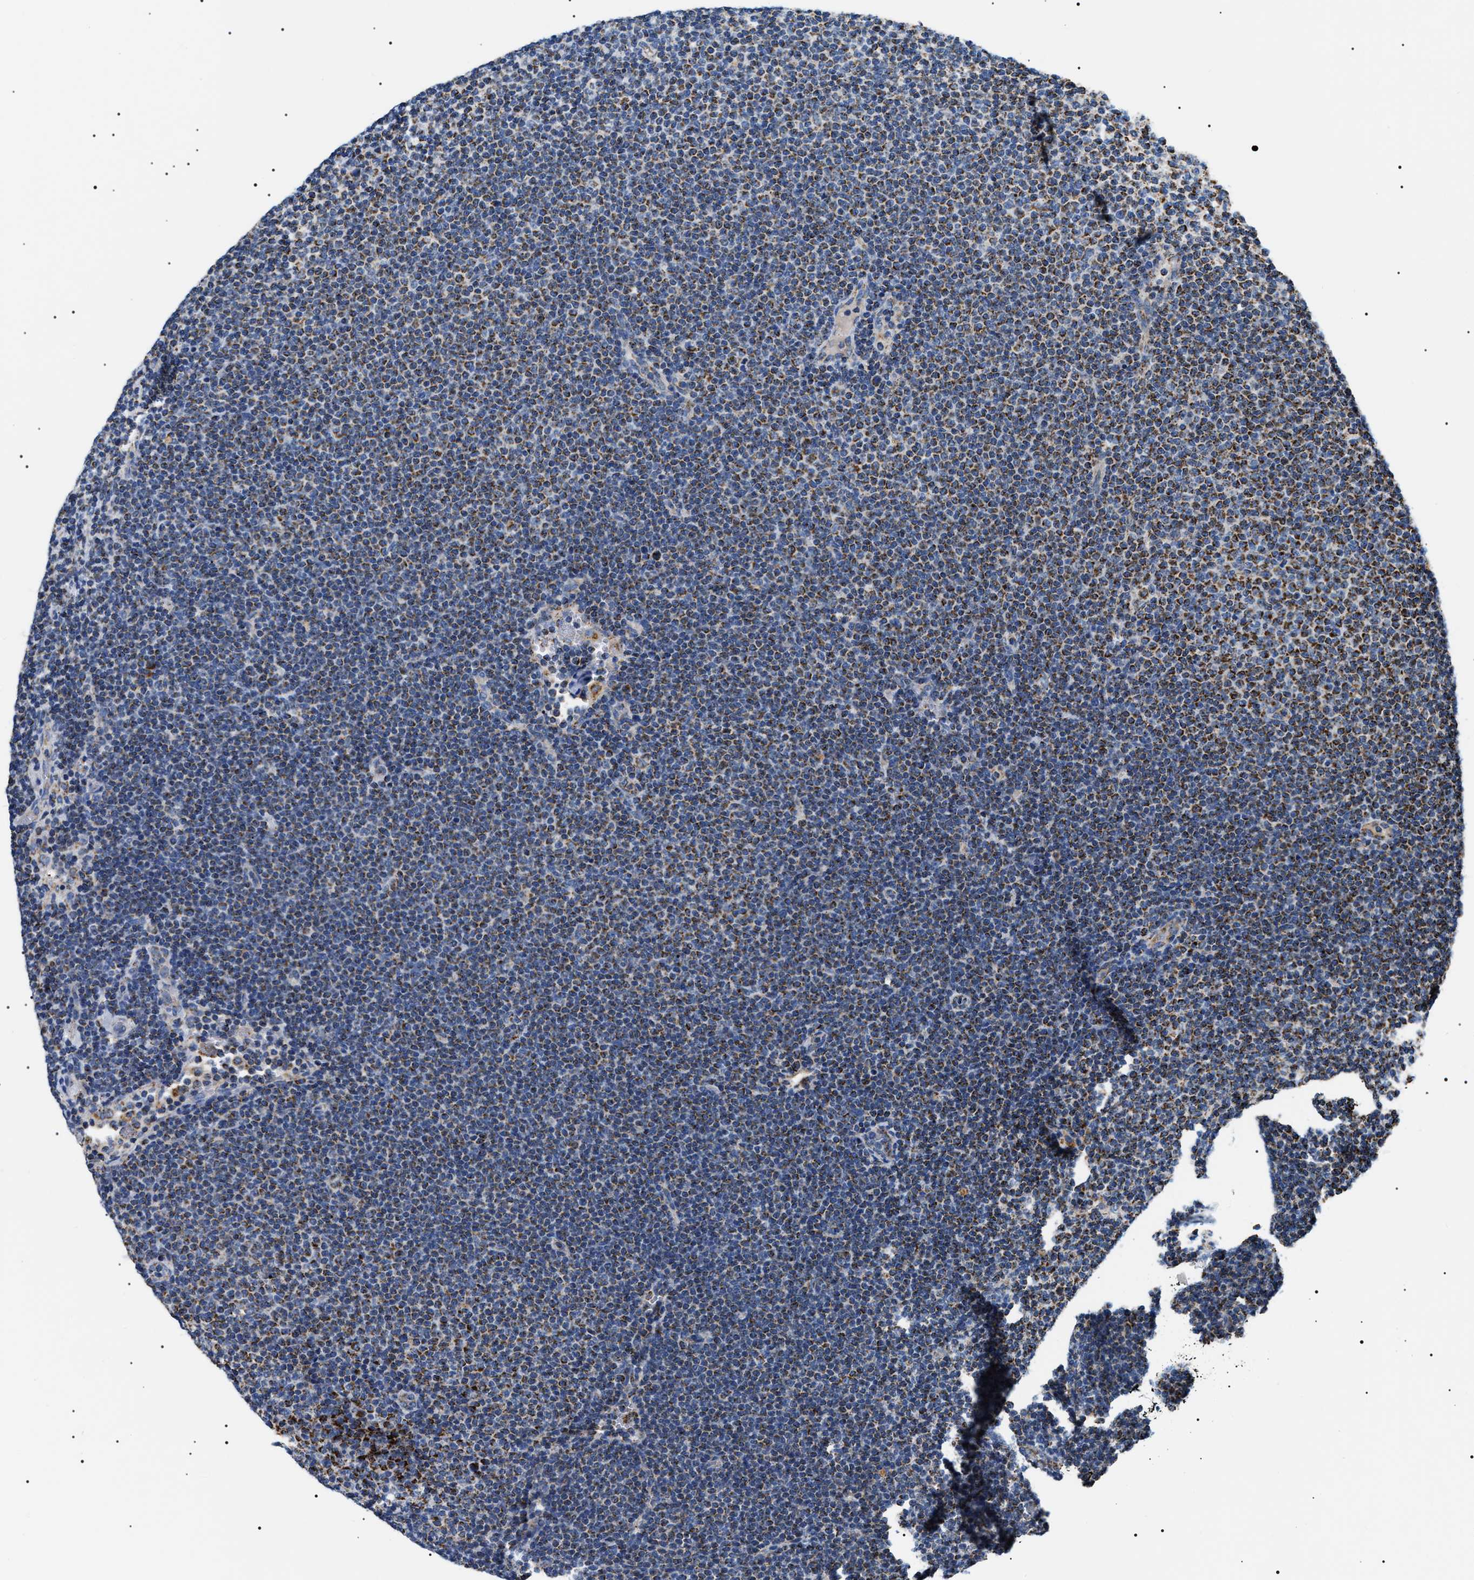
{"staining": {"intensity": "moderate", "quantity": "25%-75%", "location": "cytoplasmic/membranous"}, "tissue": "lymphoma", "cell_type": "Tumor cells", "image_type": "cancer", "snomed": [{"axis": "morphology", "description": "Malignant lymphoma, non-Hodgkin's type, Low grade"}, {"axis": "topography", "description": "Lymph node"}], "caption": "This image exhibits low-grade malignant lymphoma, non-Hodgkin's type stained with IHC to label a protein in brown. The cytoplasmic/membranous of tumor cells show moderate positivity for the protein. Nuclei are counter-stained blue.", "gene": "OXSM", "patient": {"sex": "female", "age": 53}}